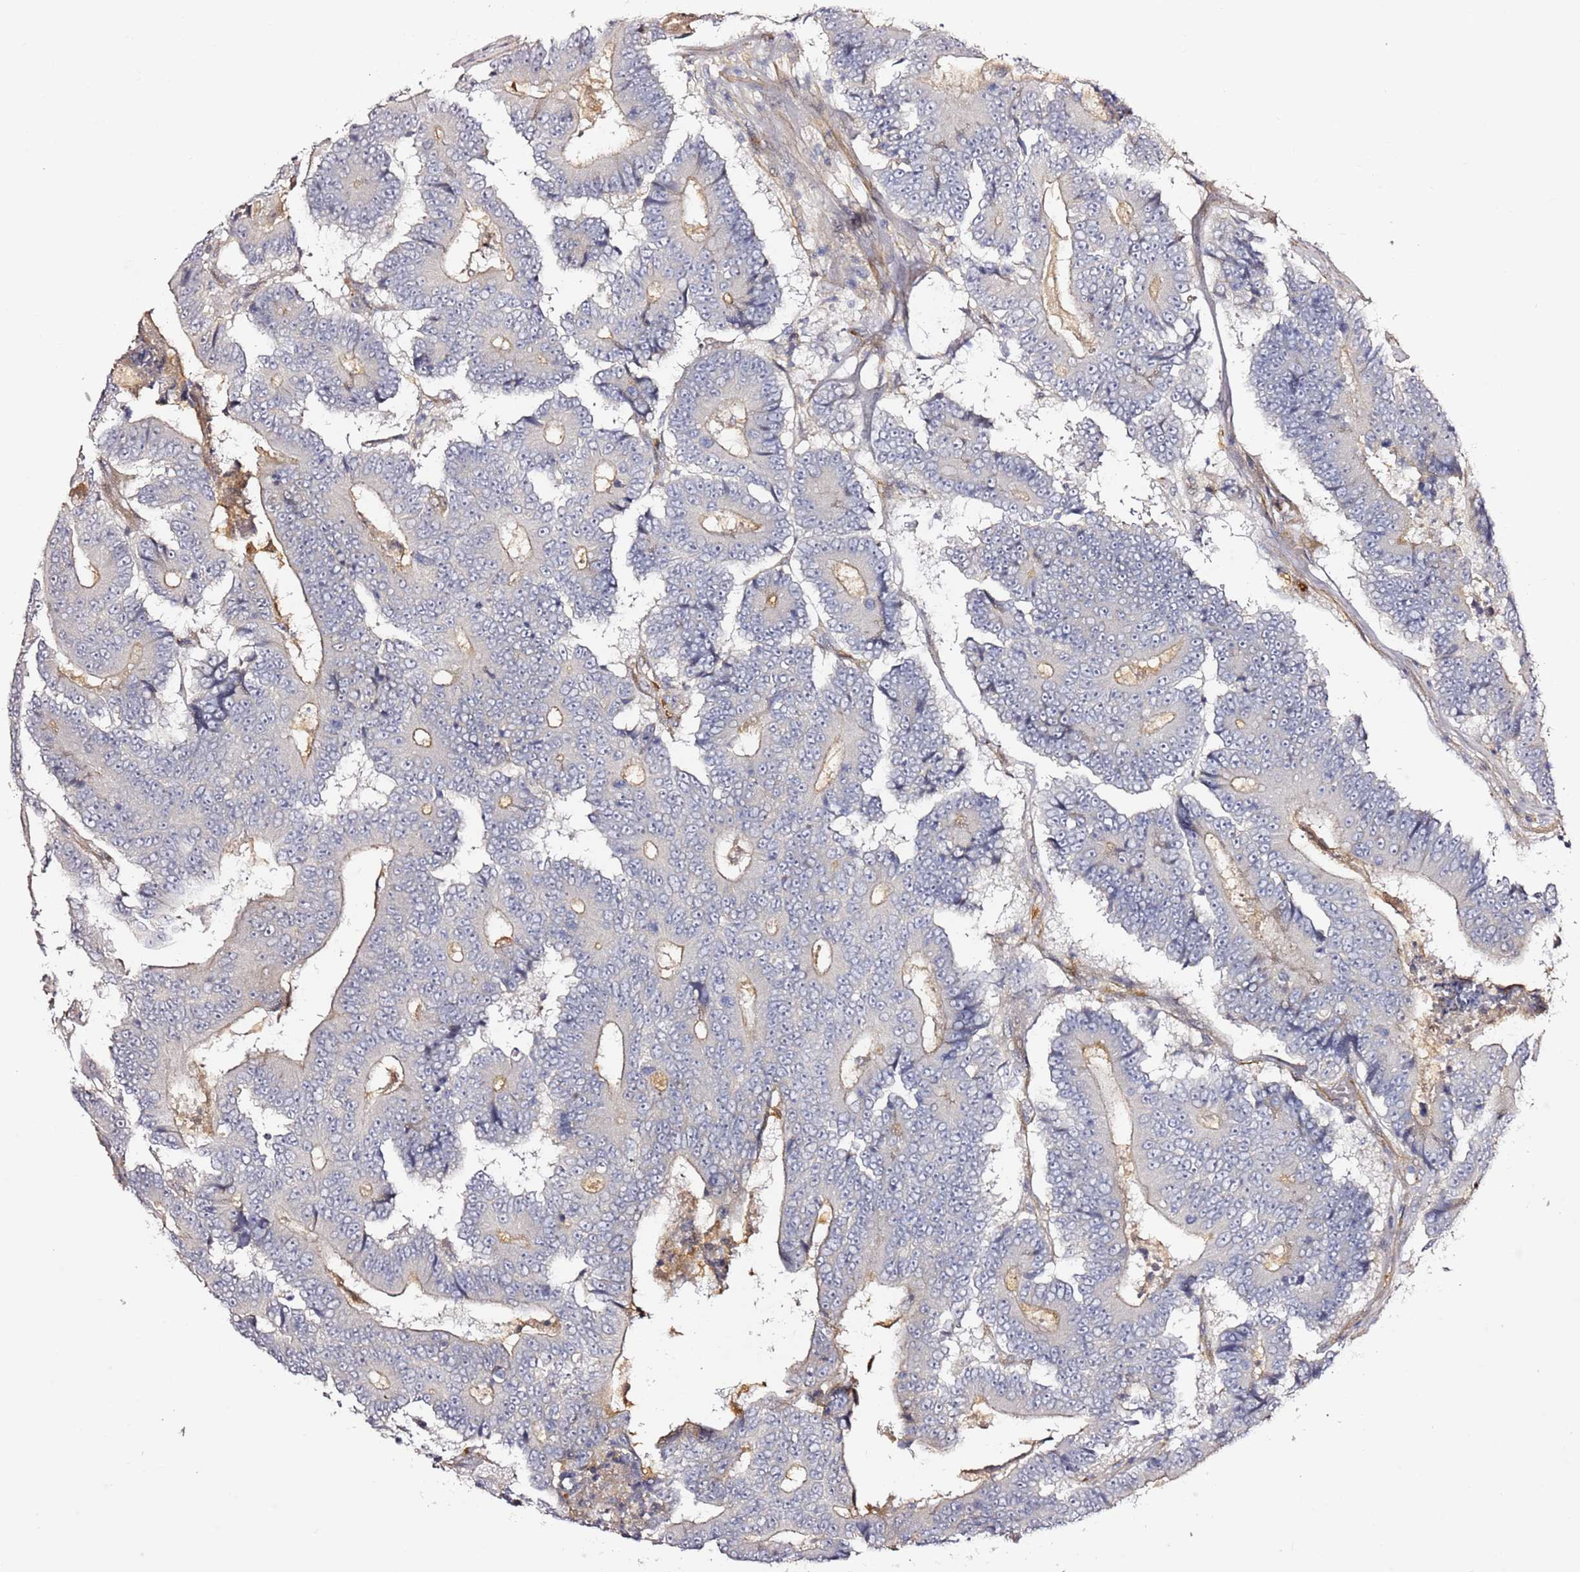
{"staining": {"intensity": "weak", "quantity": "25%-75%", "location": "cytoplasmic/membranous"}, "tissue": "colorectal cancer", "cell_type": "Tumor cells", "image_type": "cancer", "snomed": [{"axis": "morphology", "description": "Adenocarcinoma, NOS"}, {"axis": "topography", "description": "Colon"}], "caption": "Adenocarcinoma (colorectal) stained with DAB immunohistochemistry (IHC) displays low levels of weak cytoplasmic/membranous expression in about 25%-75% of tumor cells. (DAB (3,3'-diaminobenzidine) IHC with brightfield microscopy, high magnification).", "gene": "EPS8L1", "patient": {"sex": "male", "age": 83}}